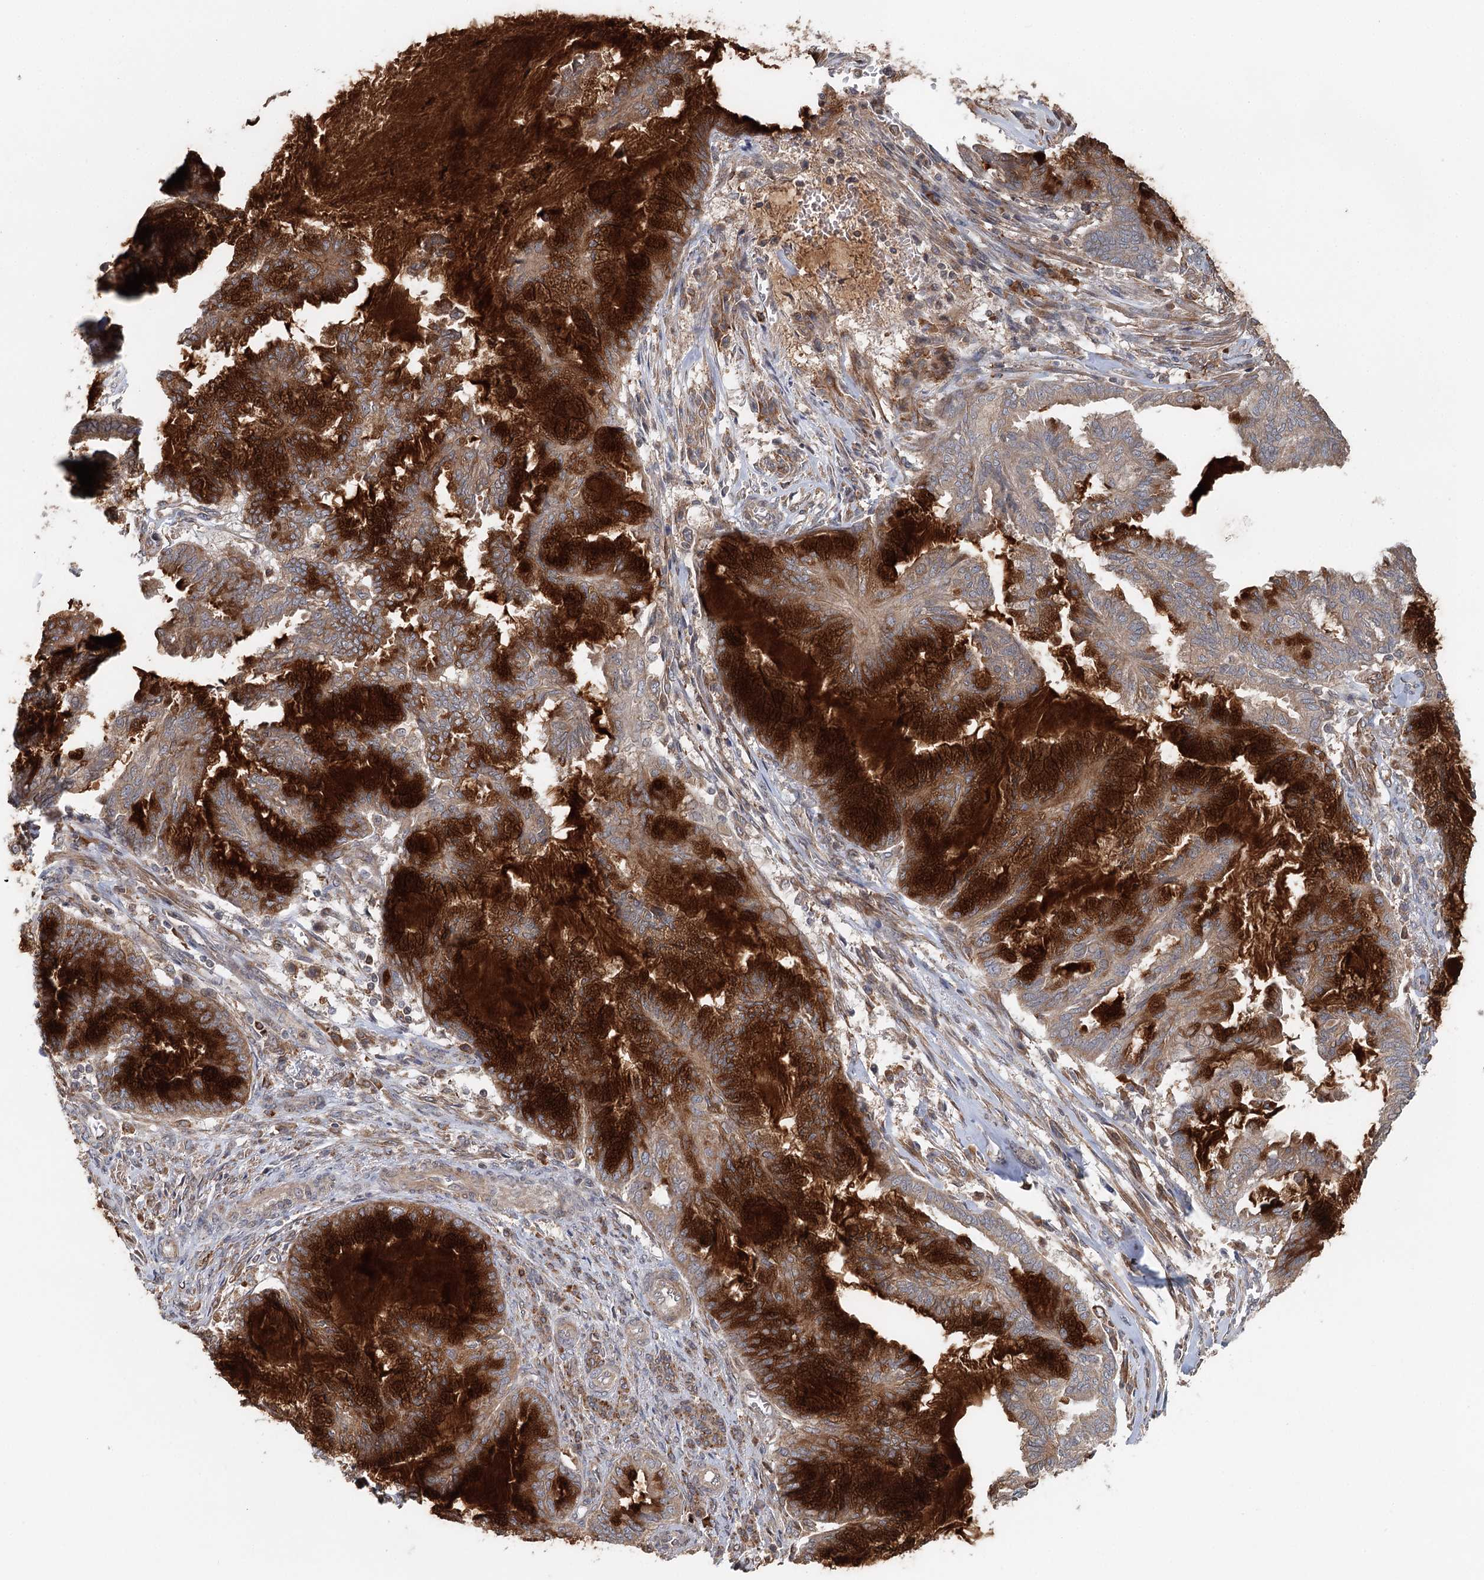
{"staining": {"intensity": "strong", "quantity": "25%-75%", "location": "cytoplasmic/membranous"}, "tissue": "endometrial cancer", "cell_type": "Tumor cells", "image_type": "cancer", "snomed": [{"axis": "morphology", "description": "Adenocarcinoma, NOS"}, {"axis": "topography", "description": "Endometrium"}], "caption": "Protein staining of endometrial adenocarcinoma tissue demonstrates strong cytoplasmic/membranous staining in about 25%-75% of tumor cells.", "gene": "RNF111", "patient": {"sex": "female", "age": 86}}